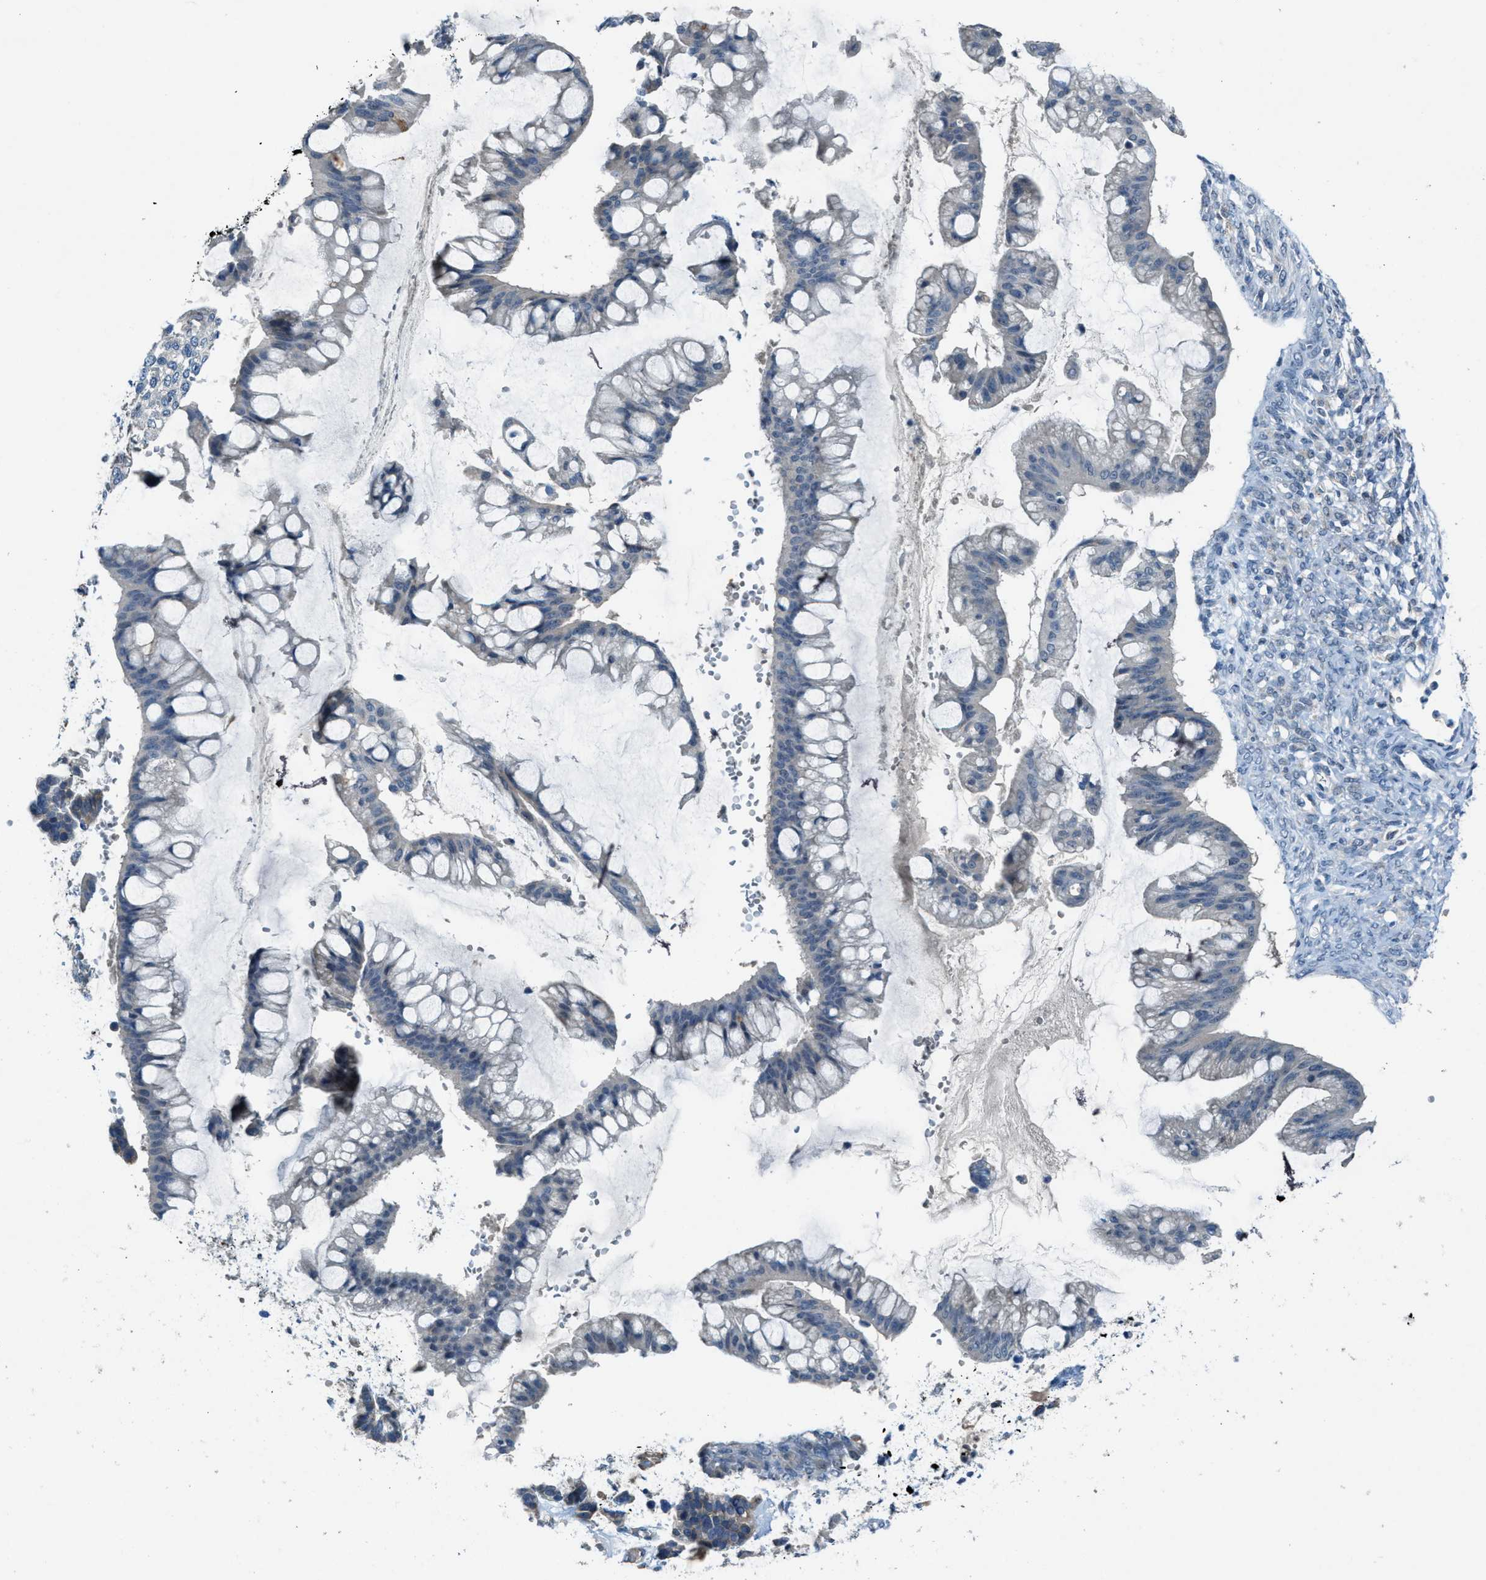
{"staining": {"intensity": "negative", "quantity": "none", "location": "none"}, "tissue": "ovarian cancer", "cell_type": "Tumor cells", "image_type": "cancer", "snomed": [{"axis": "morphology", "description": "Cystadenocarcinoma, mucinous, NOS"}, {"axis": "topography", "description": "Ovary"}], "caption": "IHC image of neoplastic tissue: ovarian cancer (mucinous cystadenocarcinoma) stained with DAB demonstrates no significant protein staining in tumor cells.", "gene": "CDON", "patient": {"sex": "female", "age": 73}}